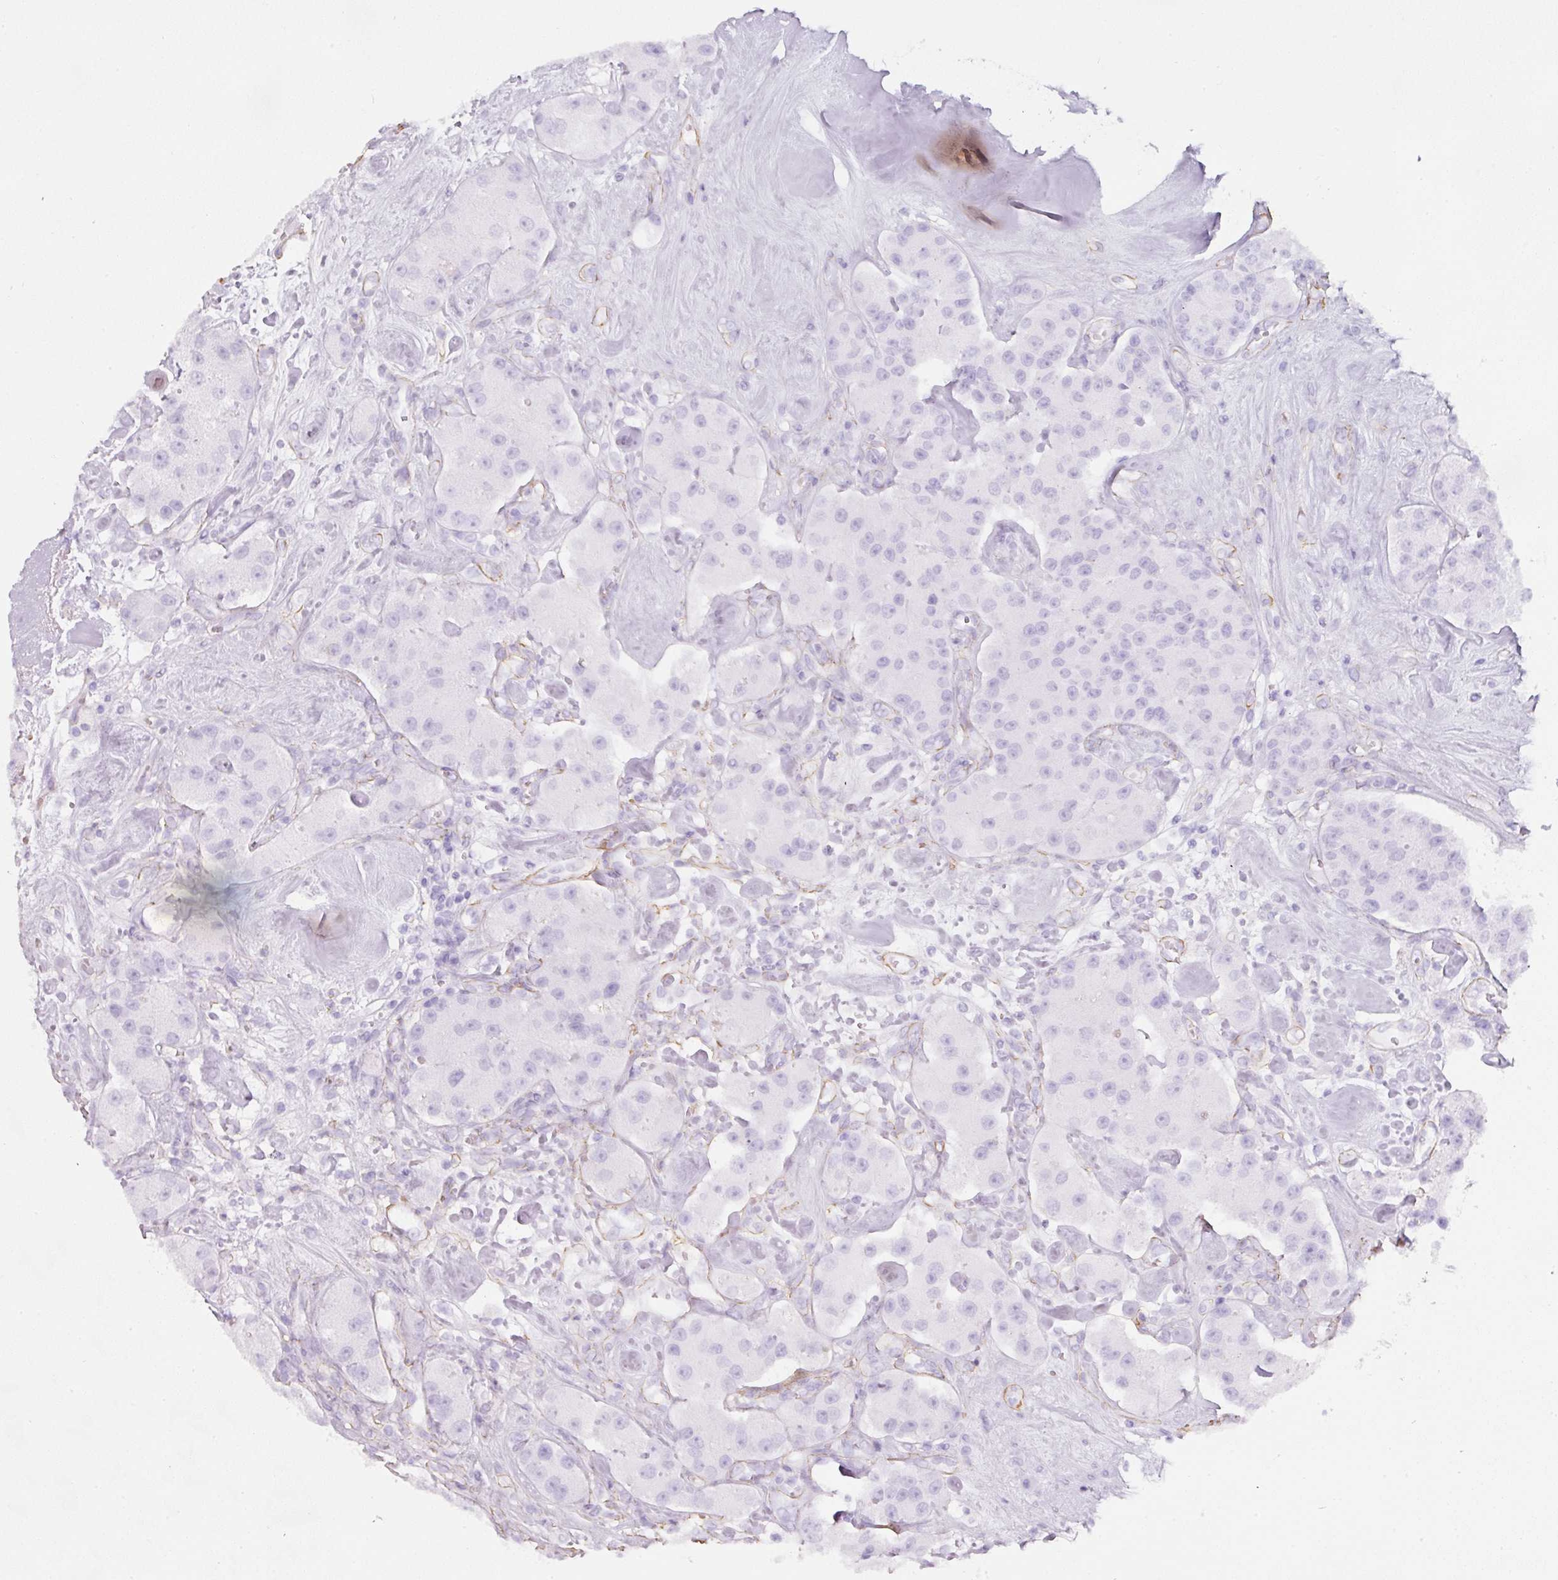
{"staining": {"intensity": "negative", "quantity": "none", "location": "none"}, "tissue": "carcinoid", "cell_type": "Tumor cells", "image_type": "cancer", "snomed": [{"axis": "morphology", "description": "Carcinoid, malignant, NOS"}, {"axis": "topography", "description": "Pancreas"}], "caption": "This photomicrograph is of carcinoid stained with immunohistochemistry to label a protein in brown with the nuclei are counter-stained blue. There is no staining in tumor cells.", "gene": "LOXL4", "patient": {"sex": "male", "age": 41}}